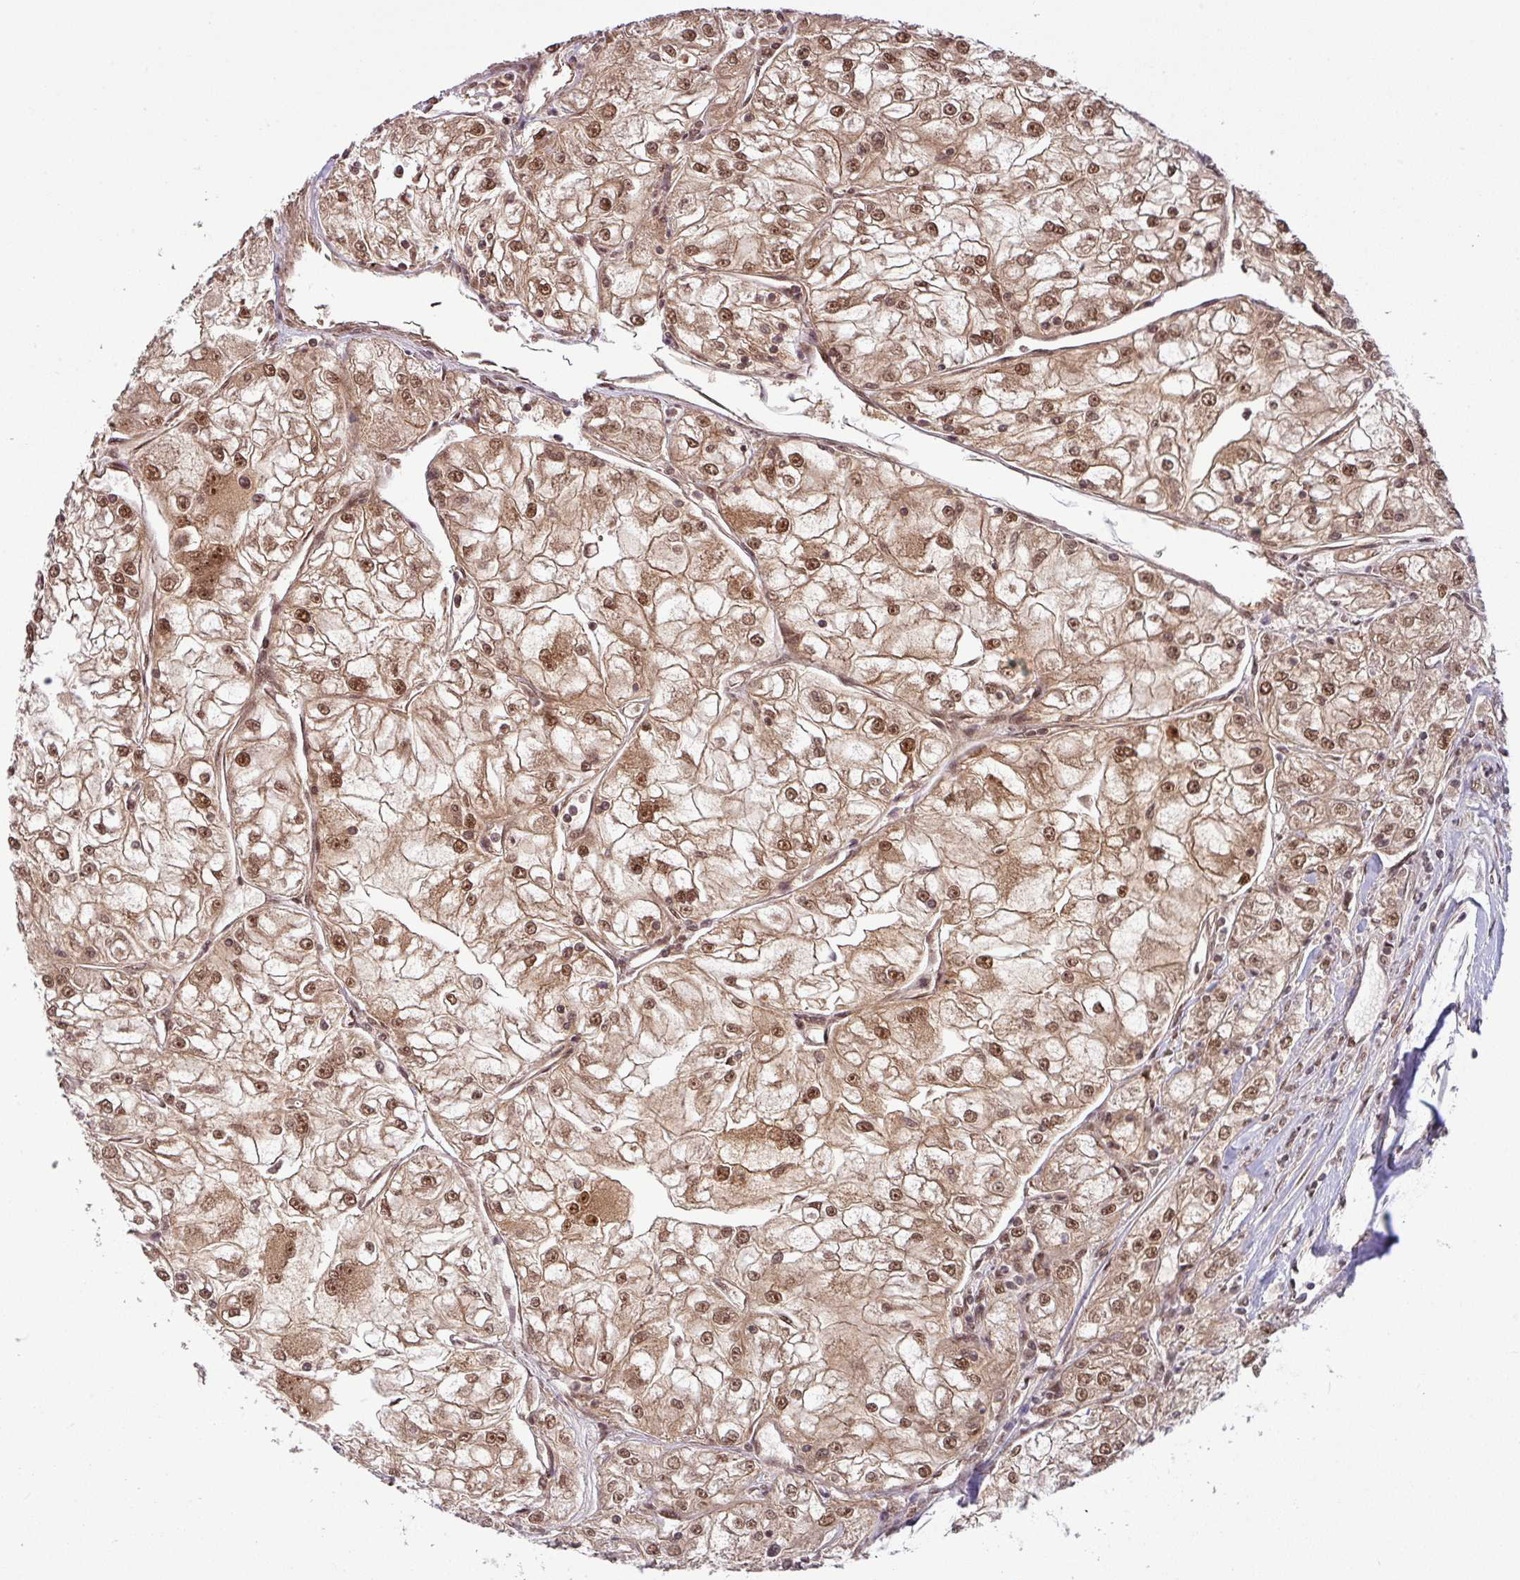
{"staining": {"intensity": "moderate", "quantity": ">75%", "location": "cytoplasmic/membranous,nuclear"}, "tissue": "renal cancer", "cell_type": "Tumor cells", "image_type": "cancer", "snomed": [{"axis": "morphology", "description": "Adenocarcinoma, NOS"}, {"axis": "topography", "description": "Kidney"}], "caption": "High-magnification brightfield microscopy of renal cancer (adenocarcinoma) stained with DAB (brown) and counterstained with hematoxylin (blue). tumor cells exhibit moderate cytoplasmic/membranous and nuclear positivity is appreciated in approximately>75% of cells. (Brightfield microscopy of DAB IHC at high magnification).", "gene": "SRSF2", "patient": {"sex": "female", "age": 72}}